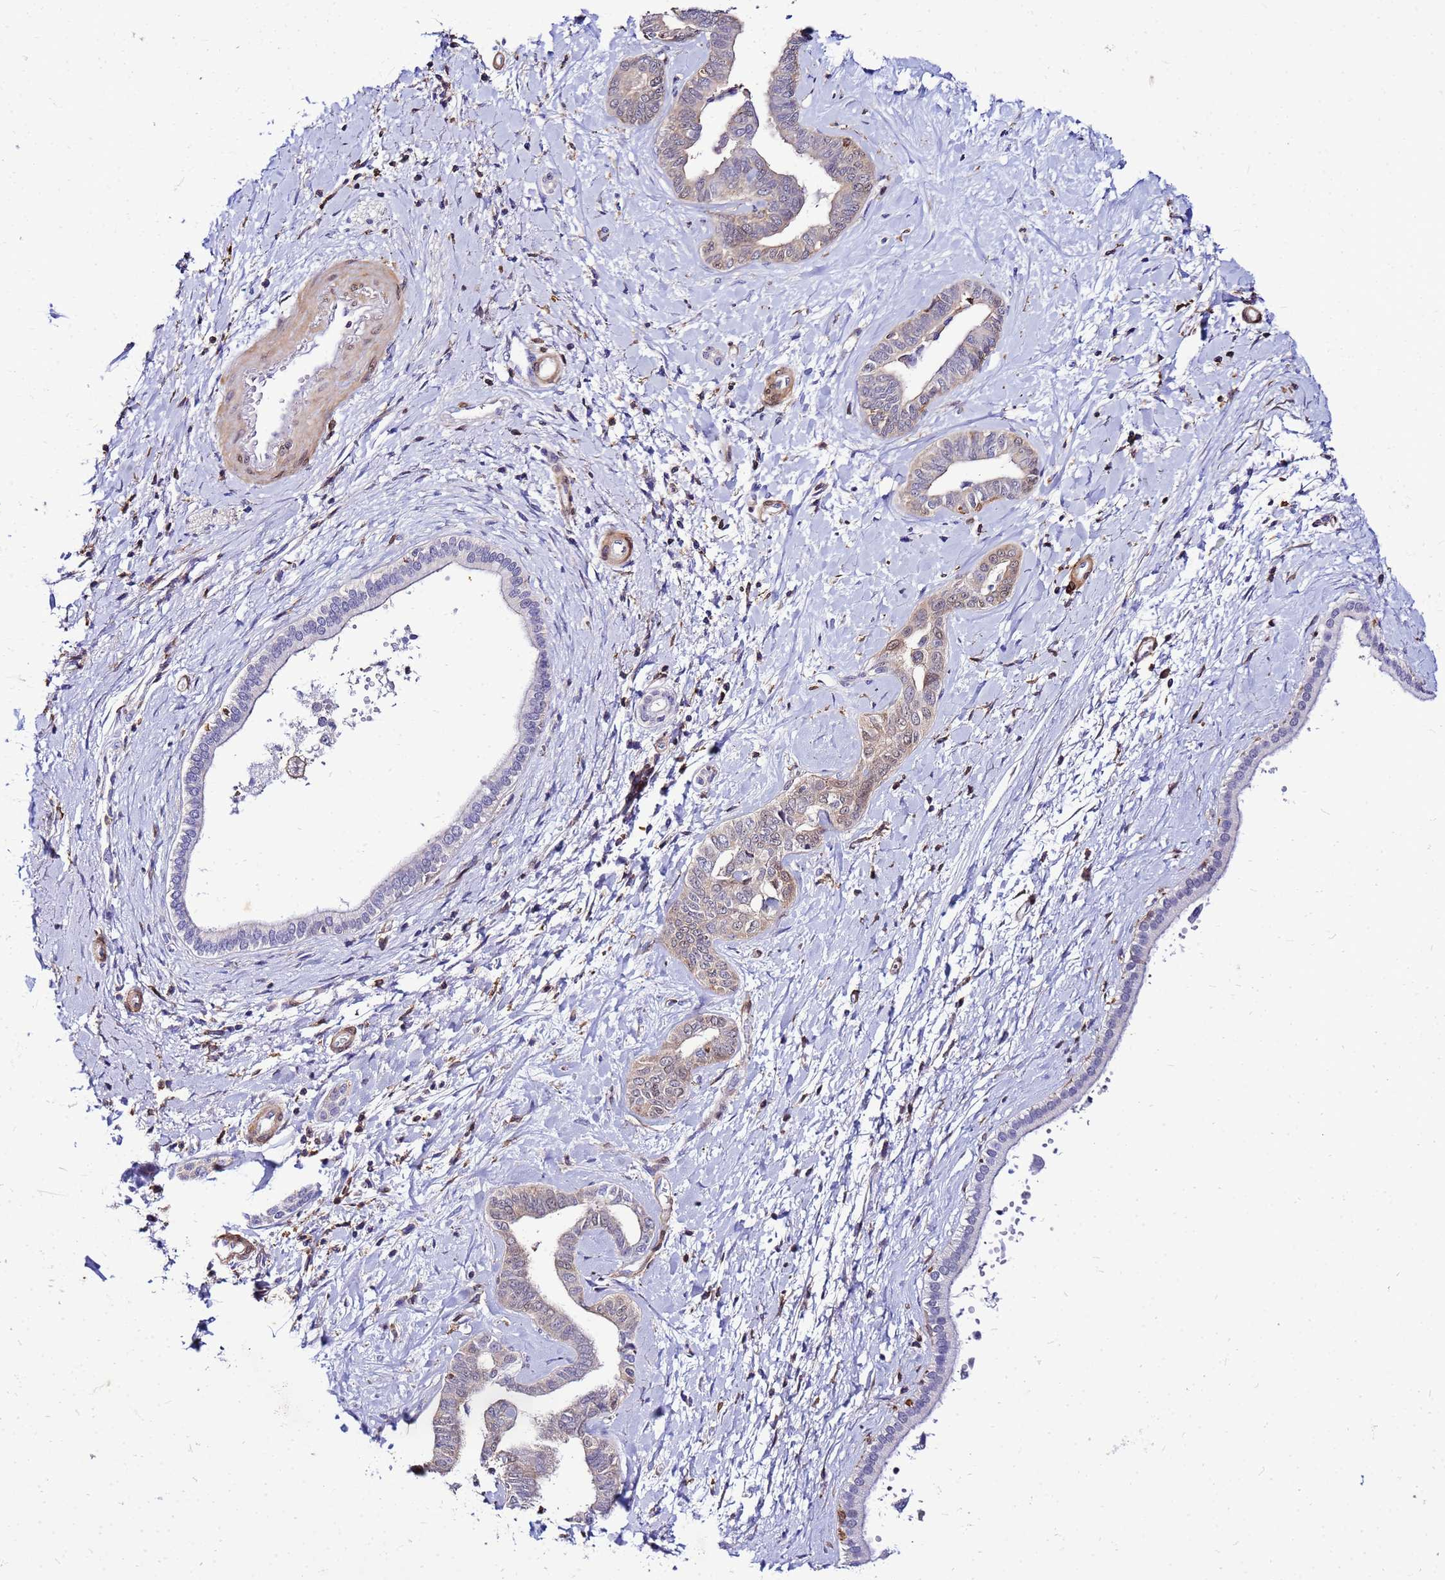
{"staining": {"intensity": "weak", "quantity": "25%-75%", "location": "cytoplasmic/membranous,nuclear"}, "tissue": "liver cancer", "cell_type": "Tumor cells", "image_type": "cancer", "snomed": [{"axis": "morphology", "description": "Cholangiocarcinoma"}, {"axis": "topography", "description": "Liver"}], "caption": "Immunohistochemical staining of human cholangiocarcinoma (liver) reveals weak cytoplasmic/membranous and nuclear protein positivity in about 25%-75% of tumor cells. (Stains: DAB (3,3'-diaminobenzidine) in brown, nuclei in blue, Microscopy: brightfield microscopy at high magnification).", "gene": "DBNDD2", "patient": {"sex": "female", "age": 77}}